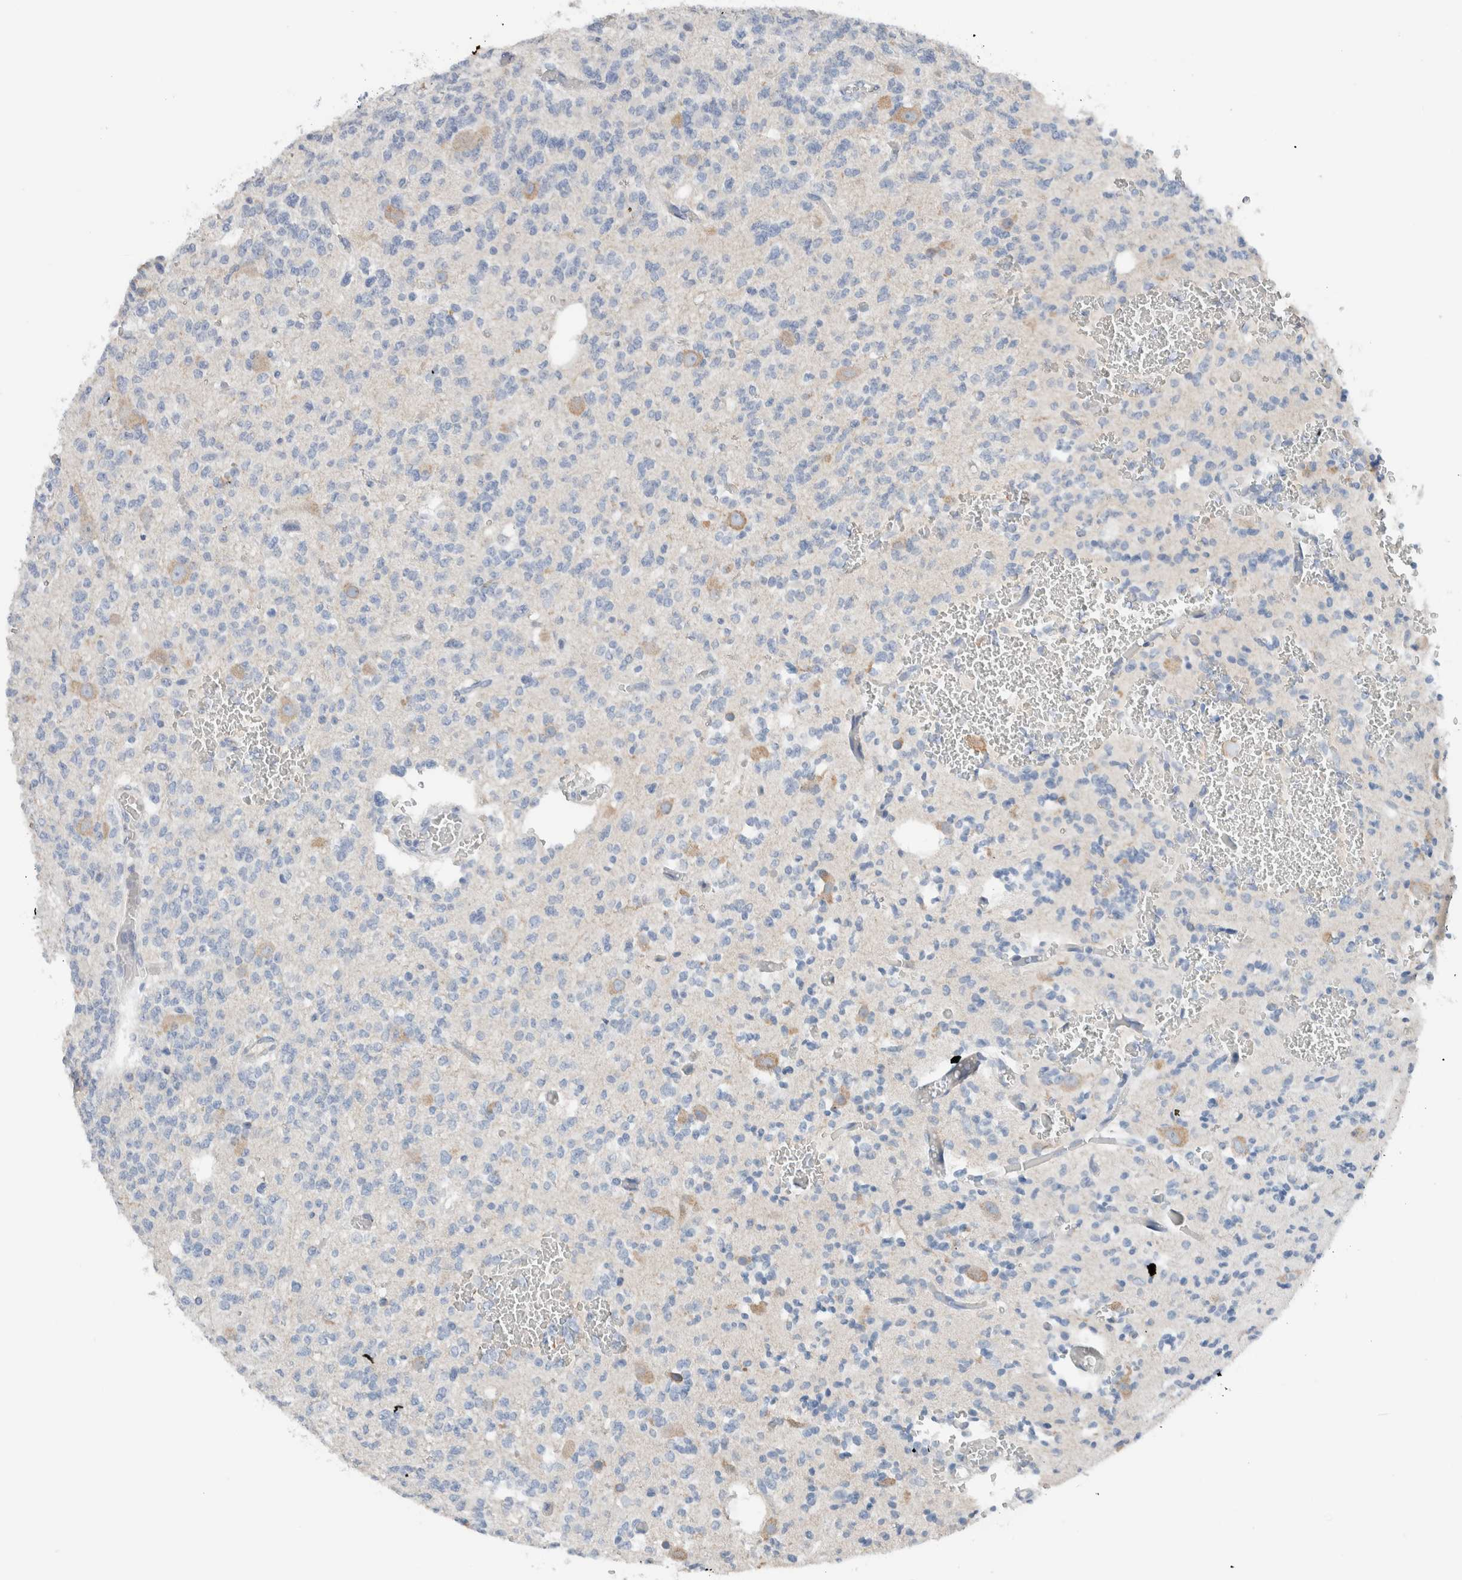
{"staining": {"intensity": "negative", "quantity": "none", "location": "none"}, "tissue": "glioma", "cell_type": "Tumor cells", "image_type": "cancer", "snomed": [{"axis": "morphology", "description": "Glioma, malignant, Low grade"}, {"axis": "topography", "description": "Brain"}], "caption": "A high-resolution photomicrograph shows immunohistochemistry staining of low-grade glioma (malignant), which shows no significant positivity in tumor cells.", "gene": "DUOX1", "patient": {"sex": "male", "age": 38}}